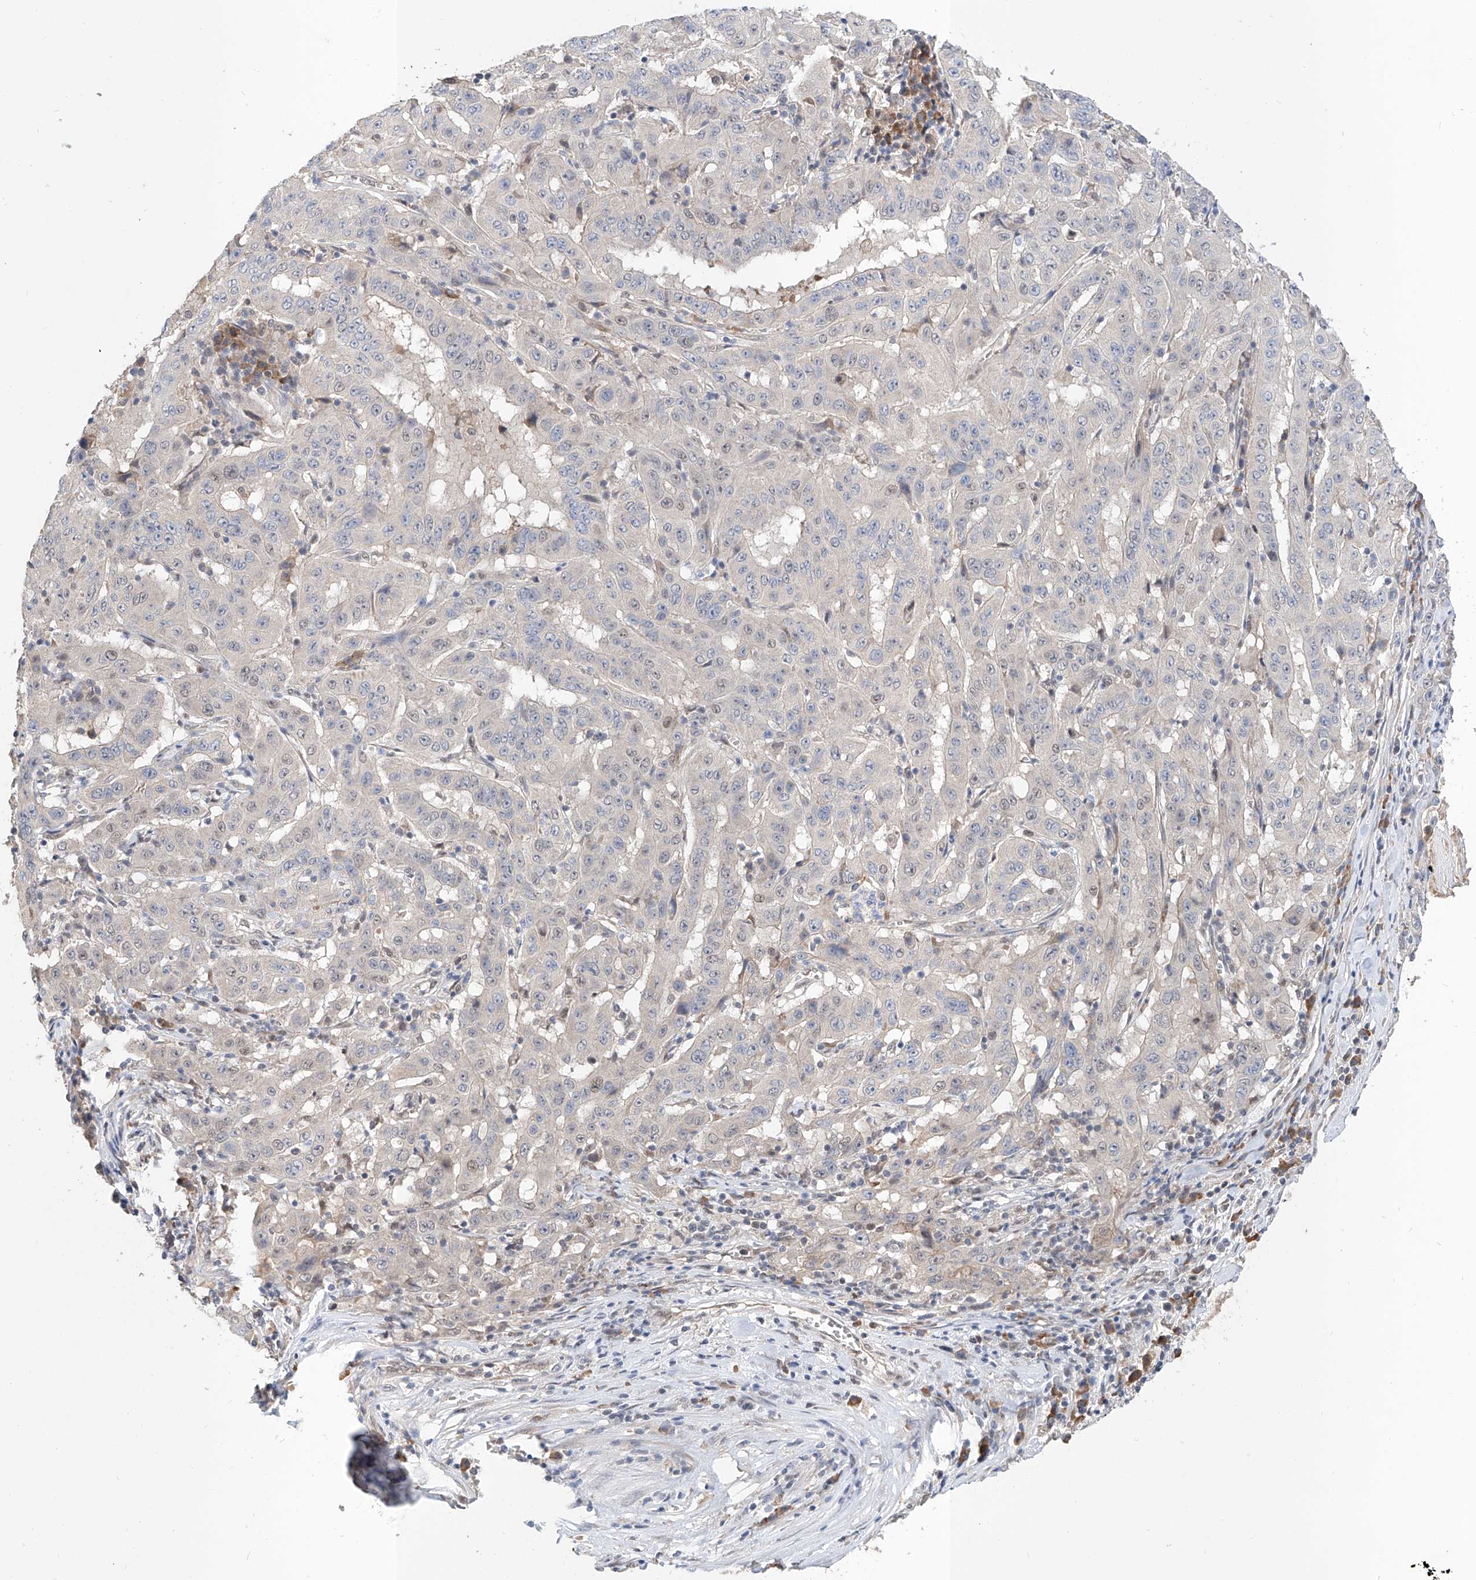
{"staining": {"intensity": "negative", "quantity": "none", "location": "none"}, "tissue": "pancreatic cancer", "cell_type": "Tumor cells", "image_type": "cancer", "snomed": [{"axis": "morphology", "description": "Adenocarcinoma, NOS"}, {"axis": "topography", "description": "Pancreas"}], "caption": "Pancreatic cancer was stained to show a protein in brown. There is no significant positivity in tumor cells.", "gene": "CARMIL3", "patient": {"sex": "male", "age": 63}}